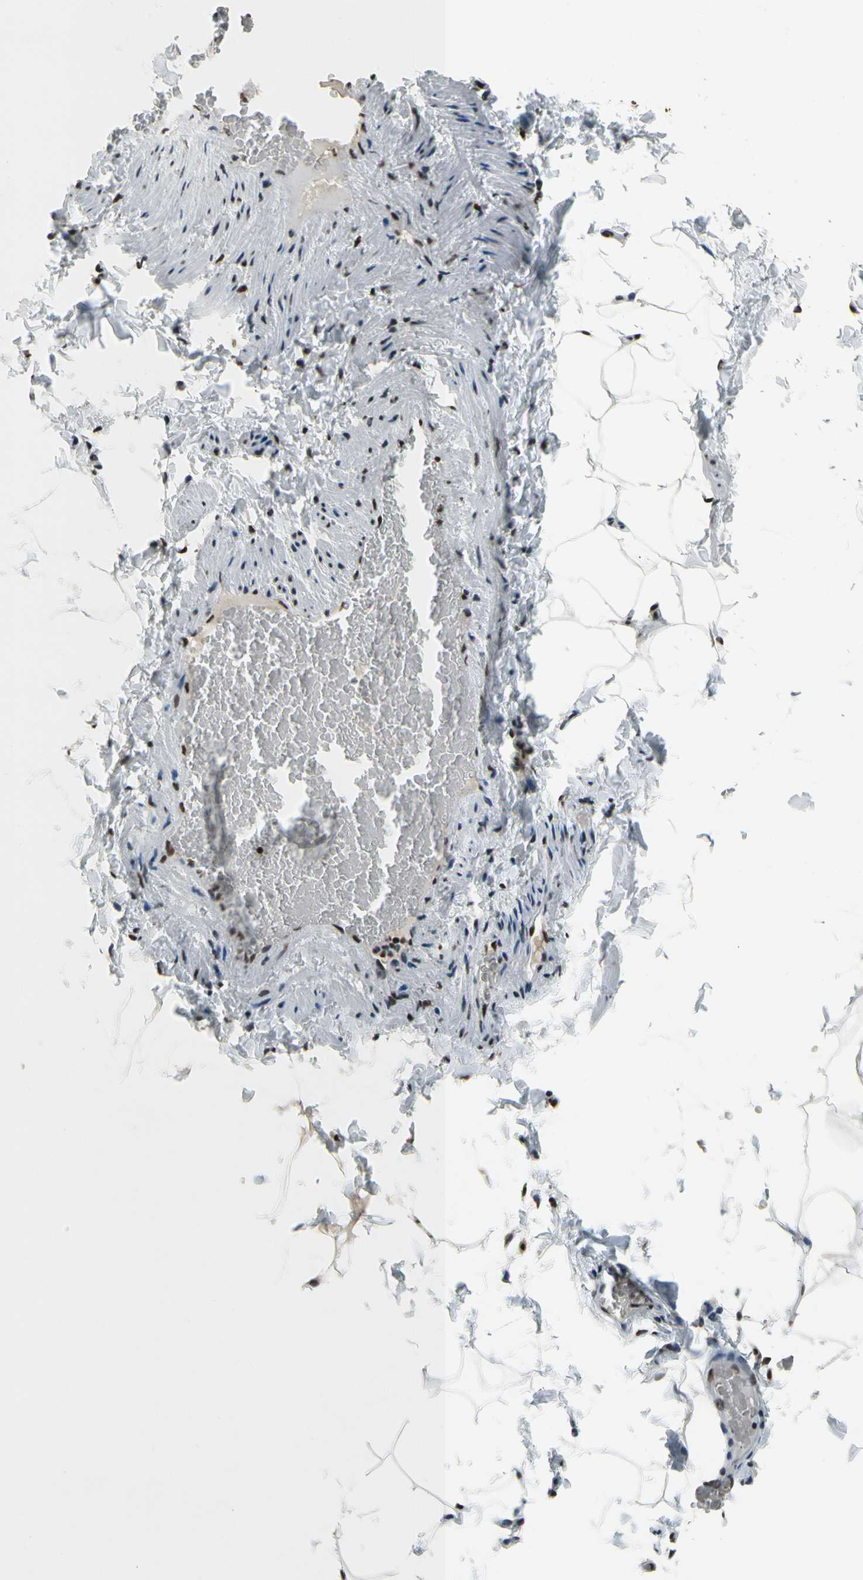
{"staining": {"intensity": "moderate", "quantity": "25%-75%", "location": "nuclear"}, "tissue": "adipose tissue", "cell_type": "Adipocytes", "image_type": "normal", "snomed": [{"axis": "morphology", "description": "Normal tissue, NOS"}, {"axis": "topography", "description": "Vascular tissue"}], "caption": "DAB immunohistochemical staining of unremarkable human adipose tissue reveals moderate nuclear protein staining in about 25%-75% of adipocytes.", "gene": "RECQL", "patient": {"sex": "male", "age": 41}}